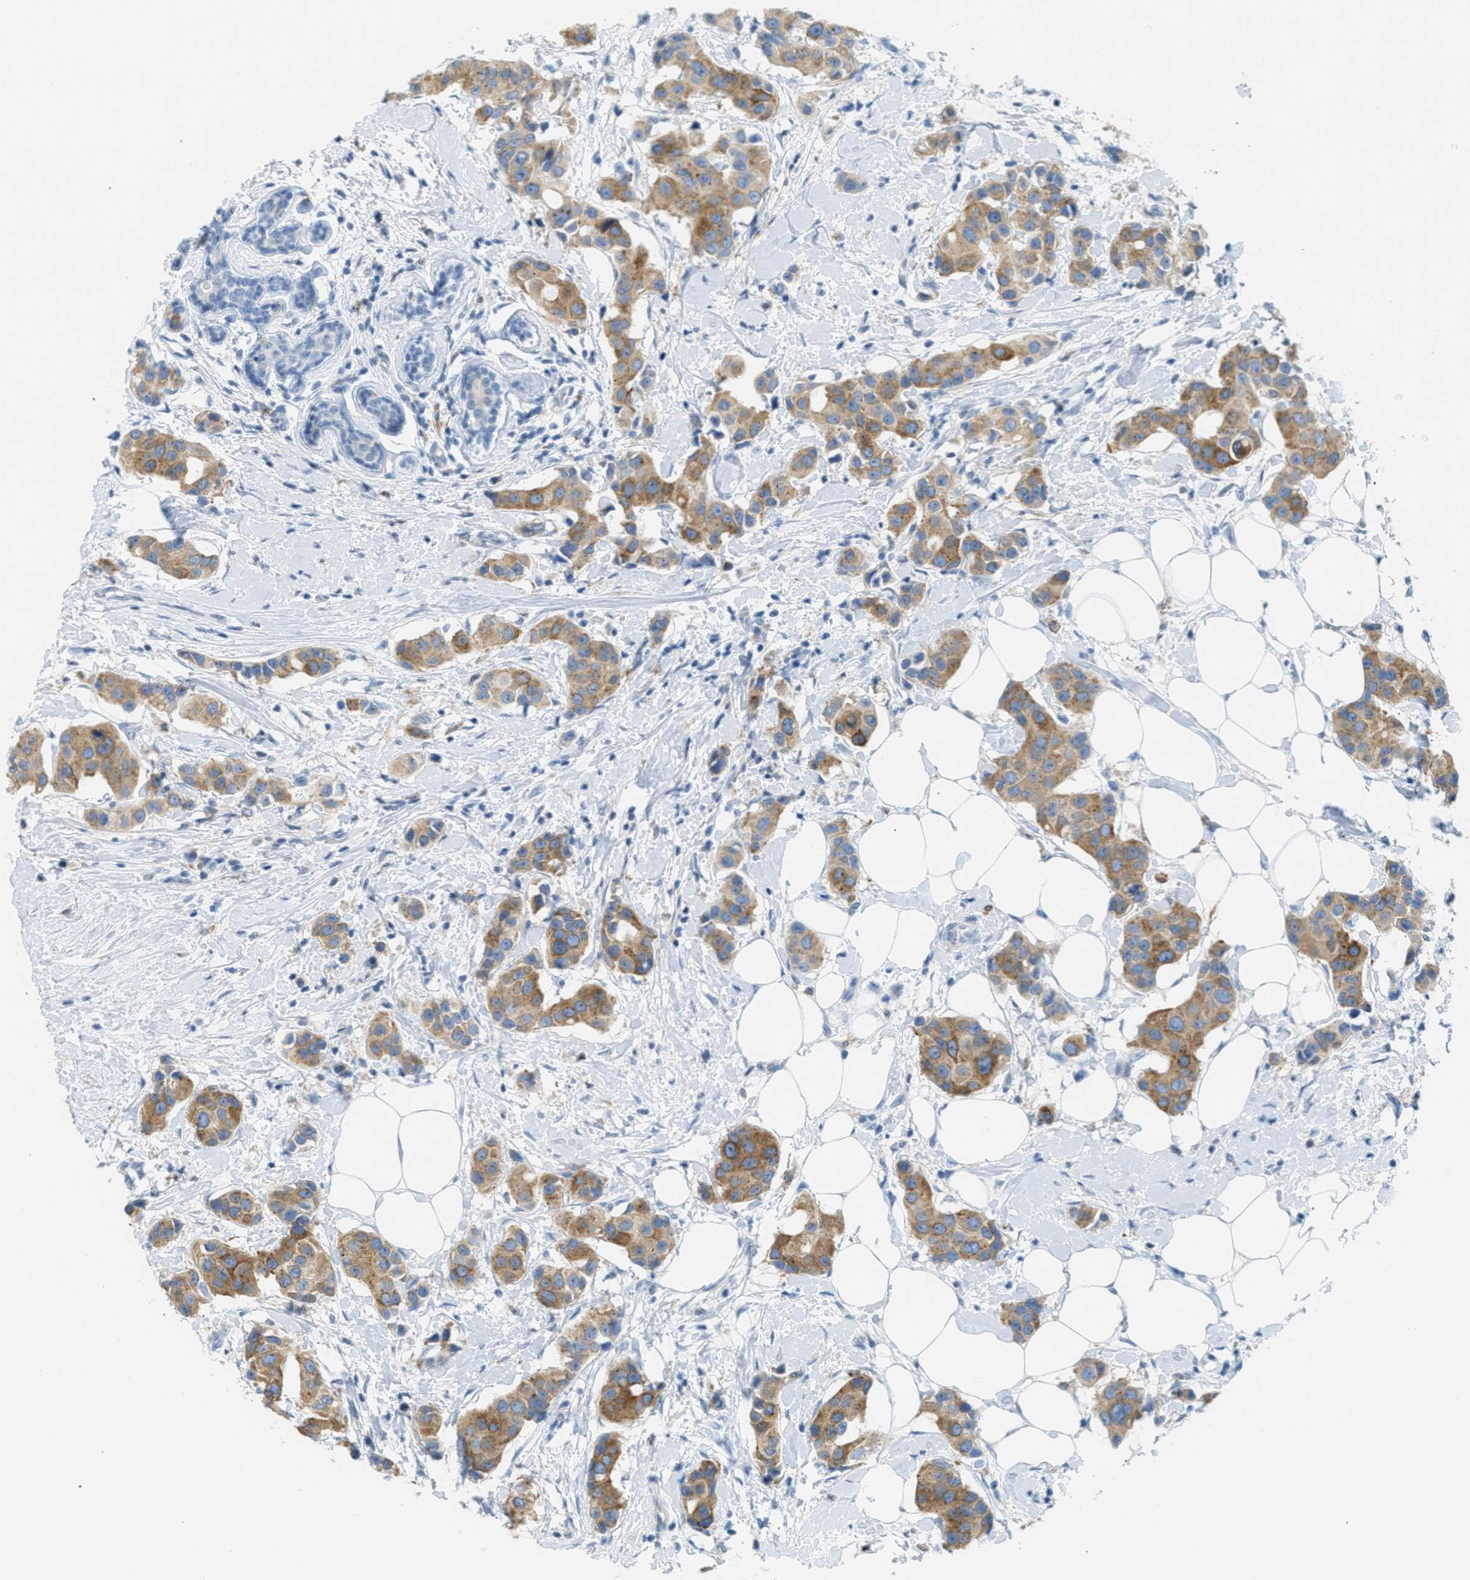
{"staining": {"intensity": "moderate", "quantity": ">75%", "location": "cytoplasmic/membranous"}, "tissue": "breast cancer", "cell_type": "Tumor cells", "image_type": "cancer", "snomed": [{"axis": "morphology", "description": "Normal tissue, NOS"}, {"axis": "morphology", "description": "Duct carcinoma"}, {"axis": "topography", "description": "Breast"}], "caption": "A brown stain highlights moderate cytoplasmic/membranous positivity of a protein in human invasive ductal carcinoma (breast) tumor cells.", "gene": "TEX264", "patient": {"sex": "female", "age": 39}}